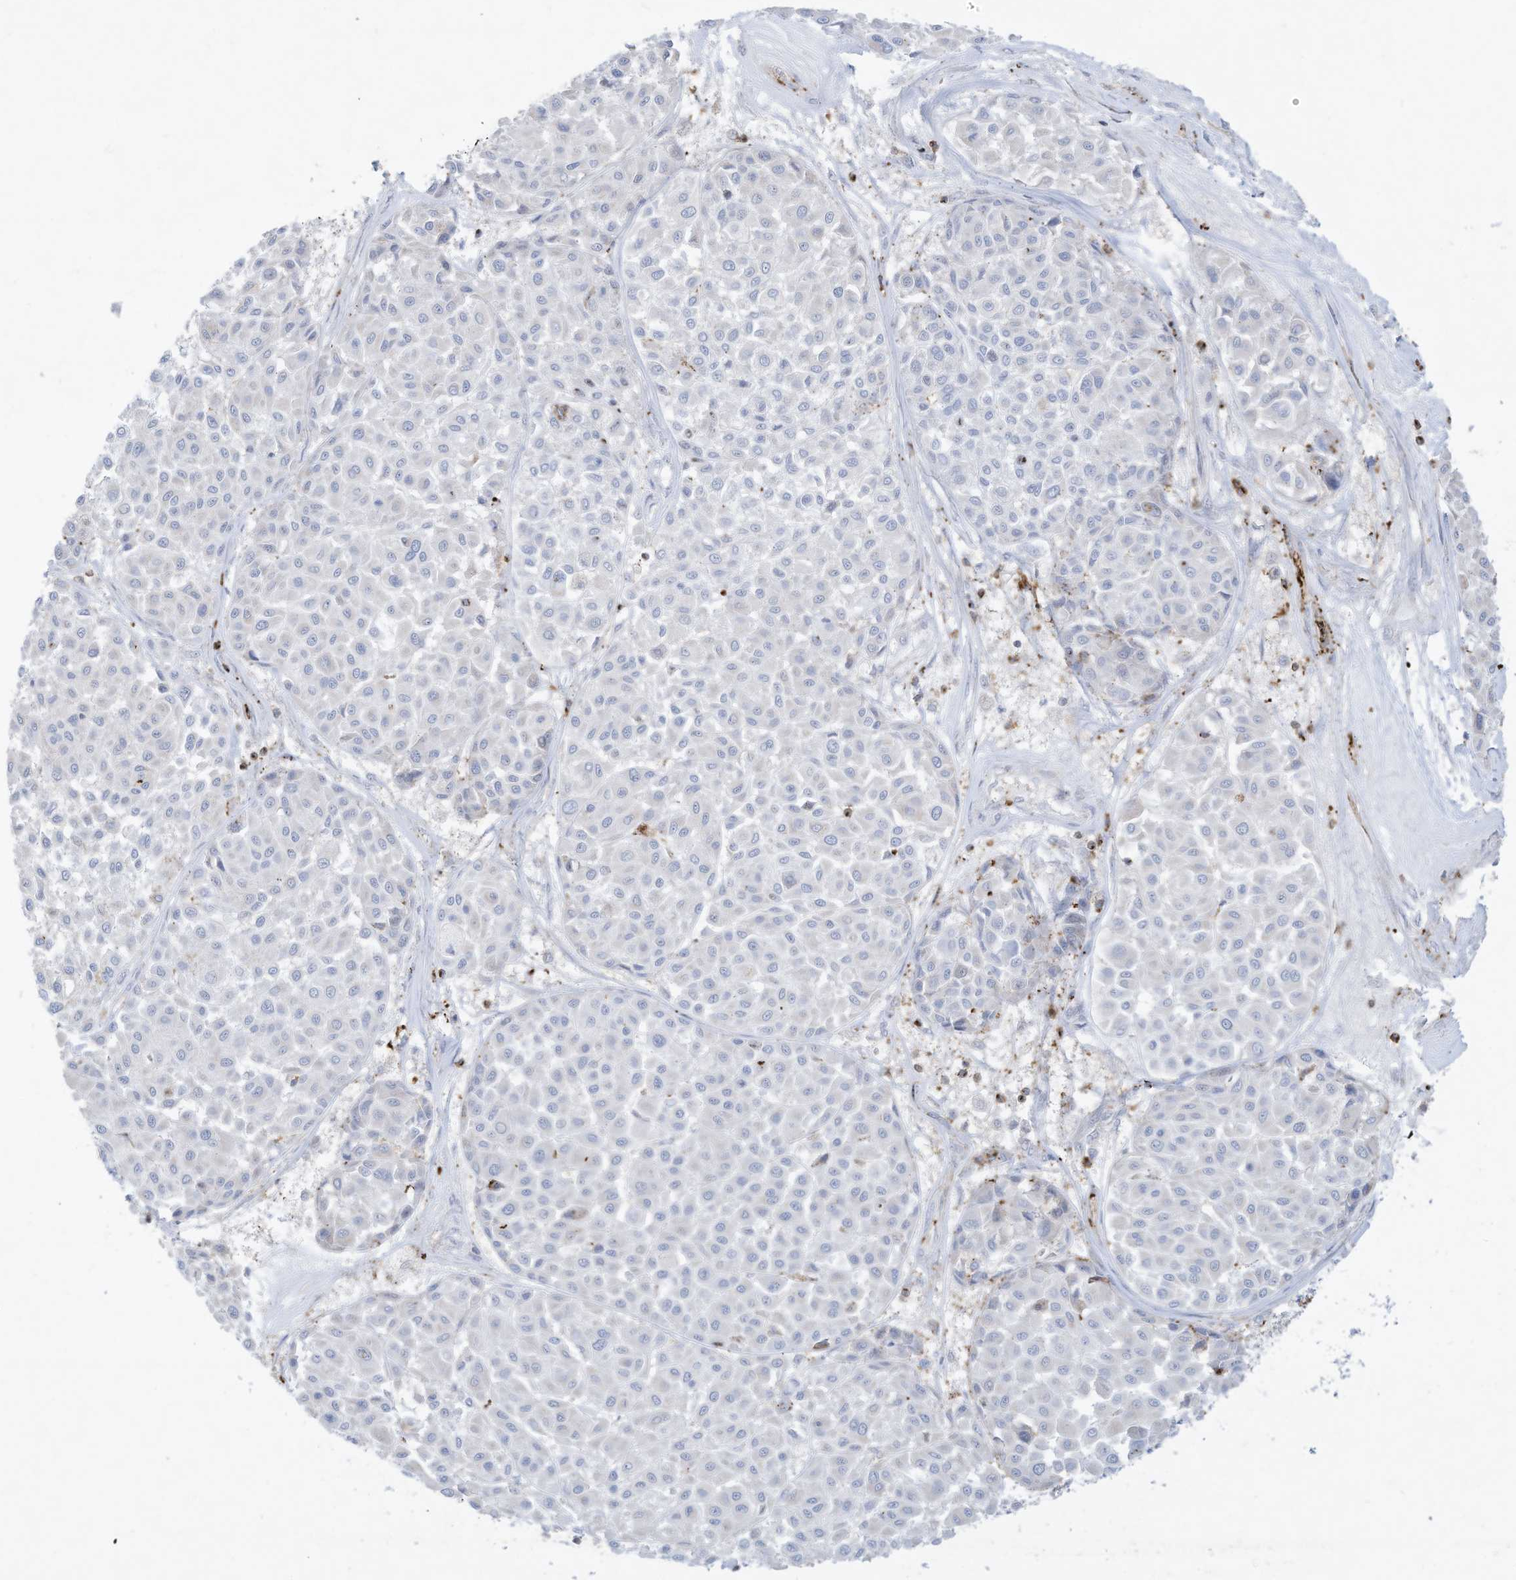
{"staining": {"intensity": "negative", "quantity": "none", "location": "none"}, "tissue": "melanoma", "cell_type": "Tumor cells", "image_type": "cancer", "snomed": [{"axis": "morphology", "description": "Malignant melanoma, Metastatic site"}, {"axis": "topography", "description": "Soft tissue"}], "caption": "There is no significant expression in tumor cells of malignant melanoma (metastatic site). (DAB (3,3'-diaminobenzidine) immunohistochemistry (IHC), high magnification).", "gene": "THNSL2", "patient": {"sex": "male", "age": 41}}